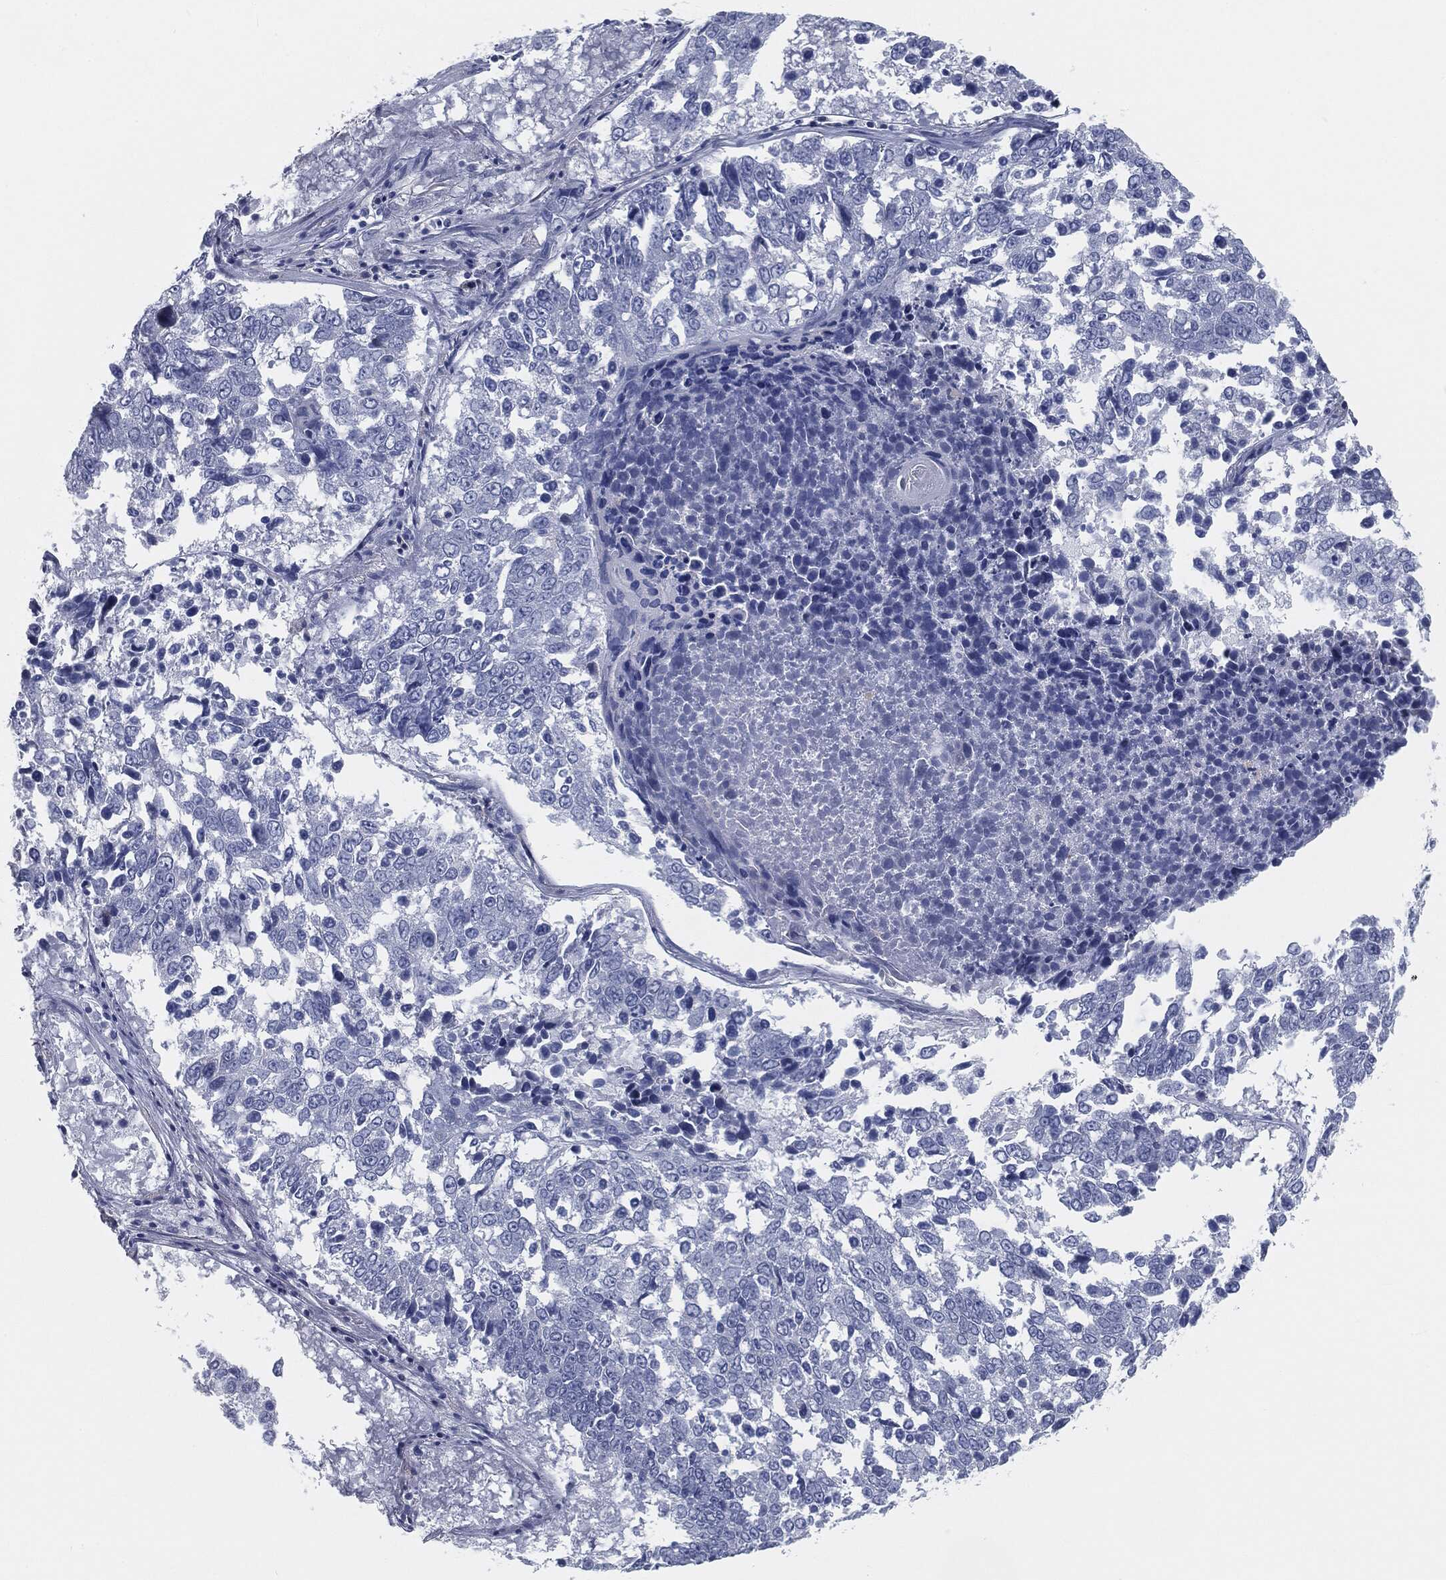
{"staining": {"intensity": "negative", "quantity": "none", "location": "none"}, "tissue": "lung cancer", "cell_type": "Tumor cells", "image_type": "cancer", "snomed": [{"axis": "morphology", "description": "Squamous cell carcinoma, NOS"}, {"axis": "topography", "description": "Lung"}], "caption": "This is an IHC micrograph of human lung cancer. There is no expression in tumor cells.", "gene": "CAV3", "patient": {"sex": "male", "age": 82}}